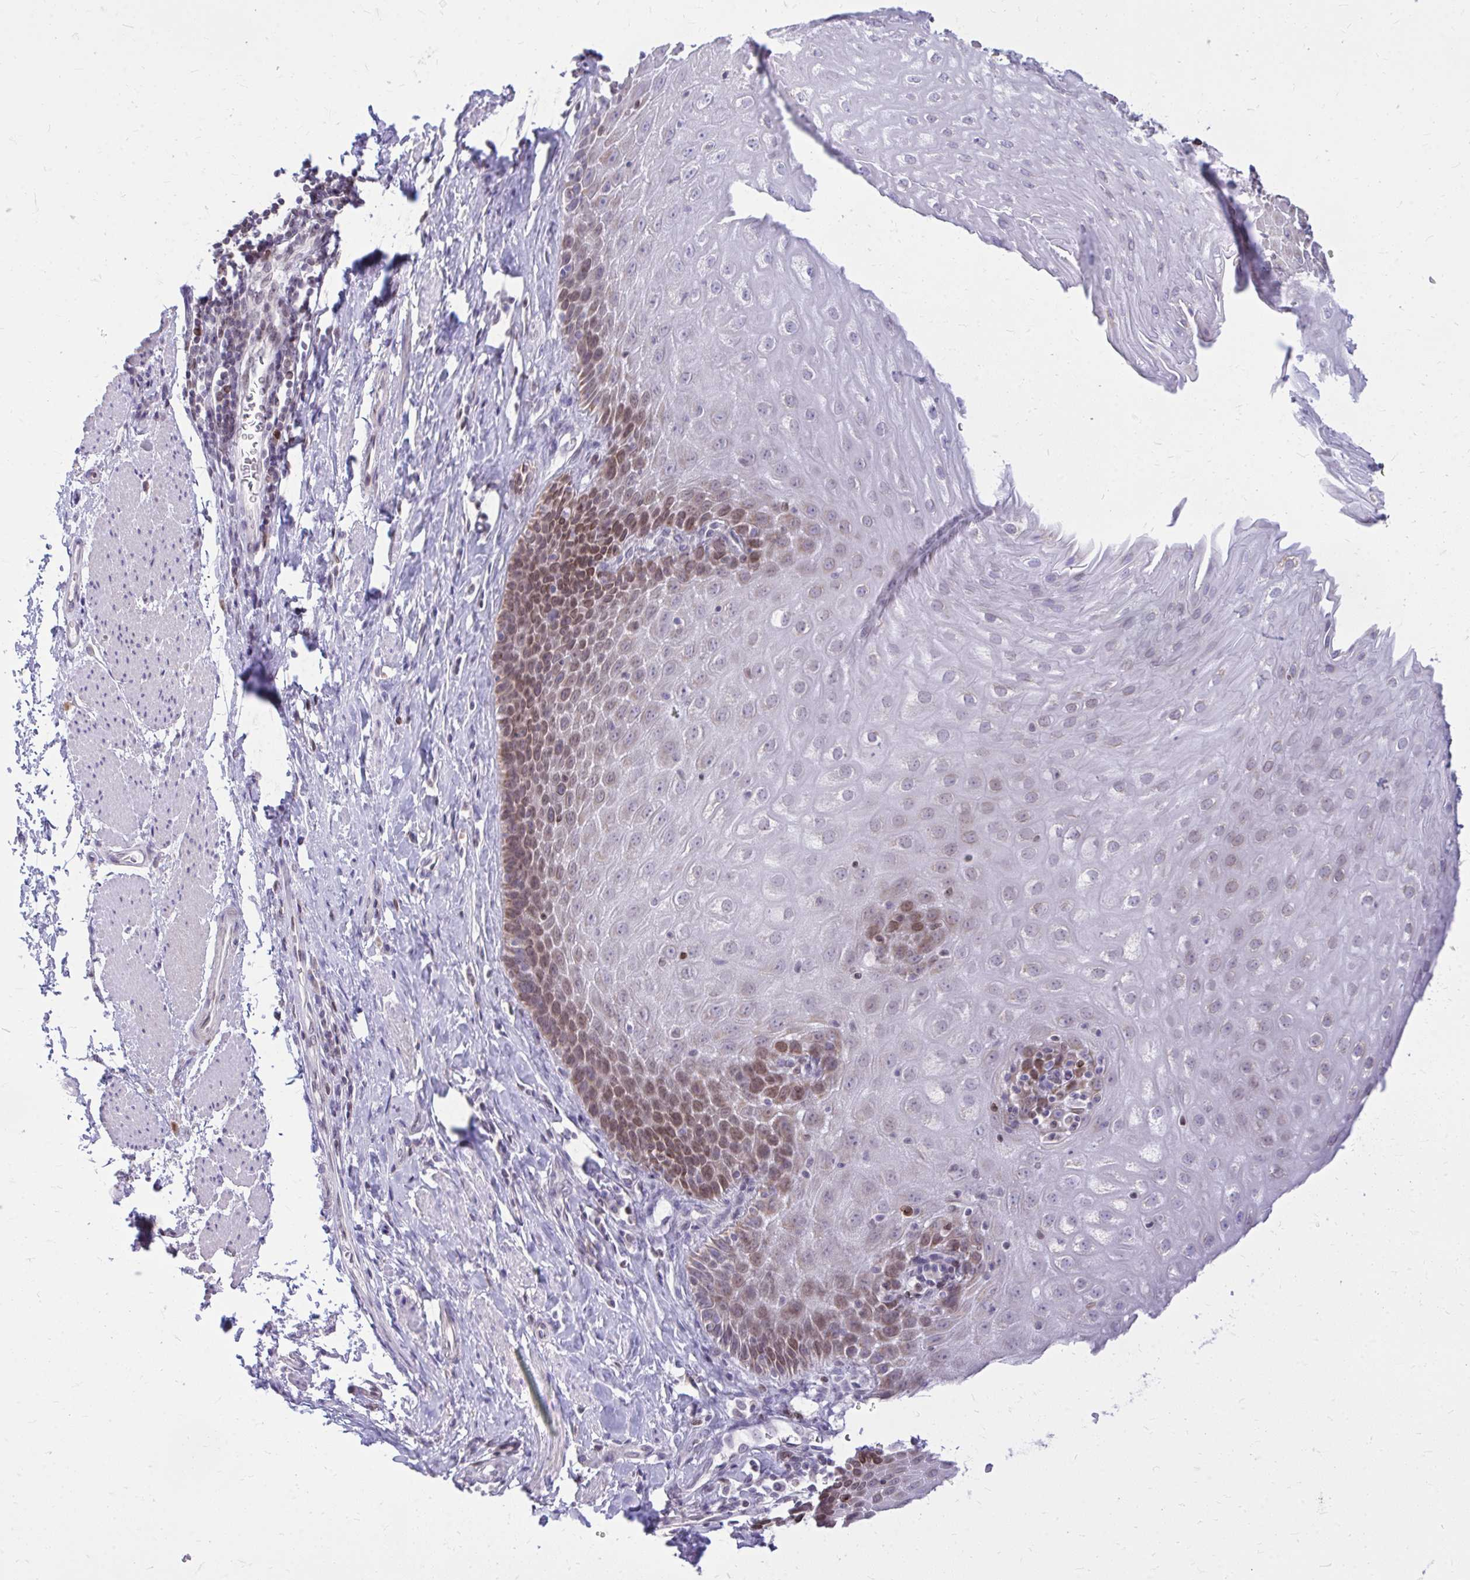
{"staining": {"intensity": "moderate", "quantity": "25%-75%", "location": "cytoplasmic/membranous,nuclear"}, "tissue": "esophagus", "cell_type": "Squamous epithelial cells", "image_type": "normal", "snomed": [{"axis": "morphology", "description": "Normal tissue, NOS"}, {"axis": "topography", "description": "Esophagus"}], "caption": "This histopathology image reveals unremarkable esophagus stained with immunohistochemistry to label a protein in brown. The cytoplasmic/membranous,nuclear of squamous epithelial cells show moderate positivity for the protein. Nuclei are counter-stained blue.", "gene": "RPS6KA2", "patient": {"sex": "female", "age": 61}}